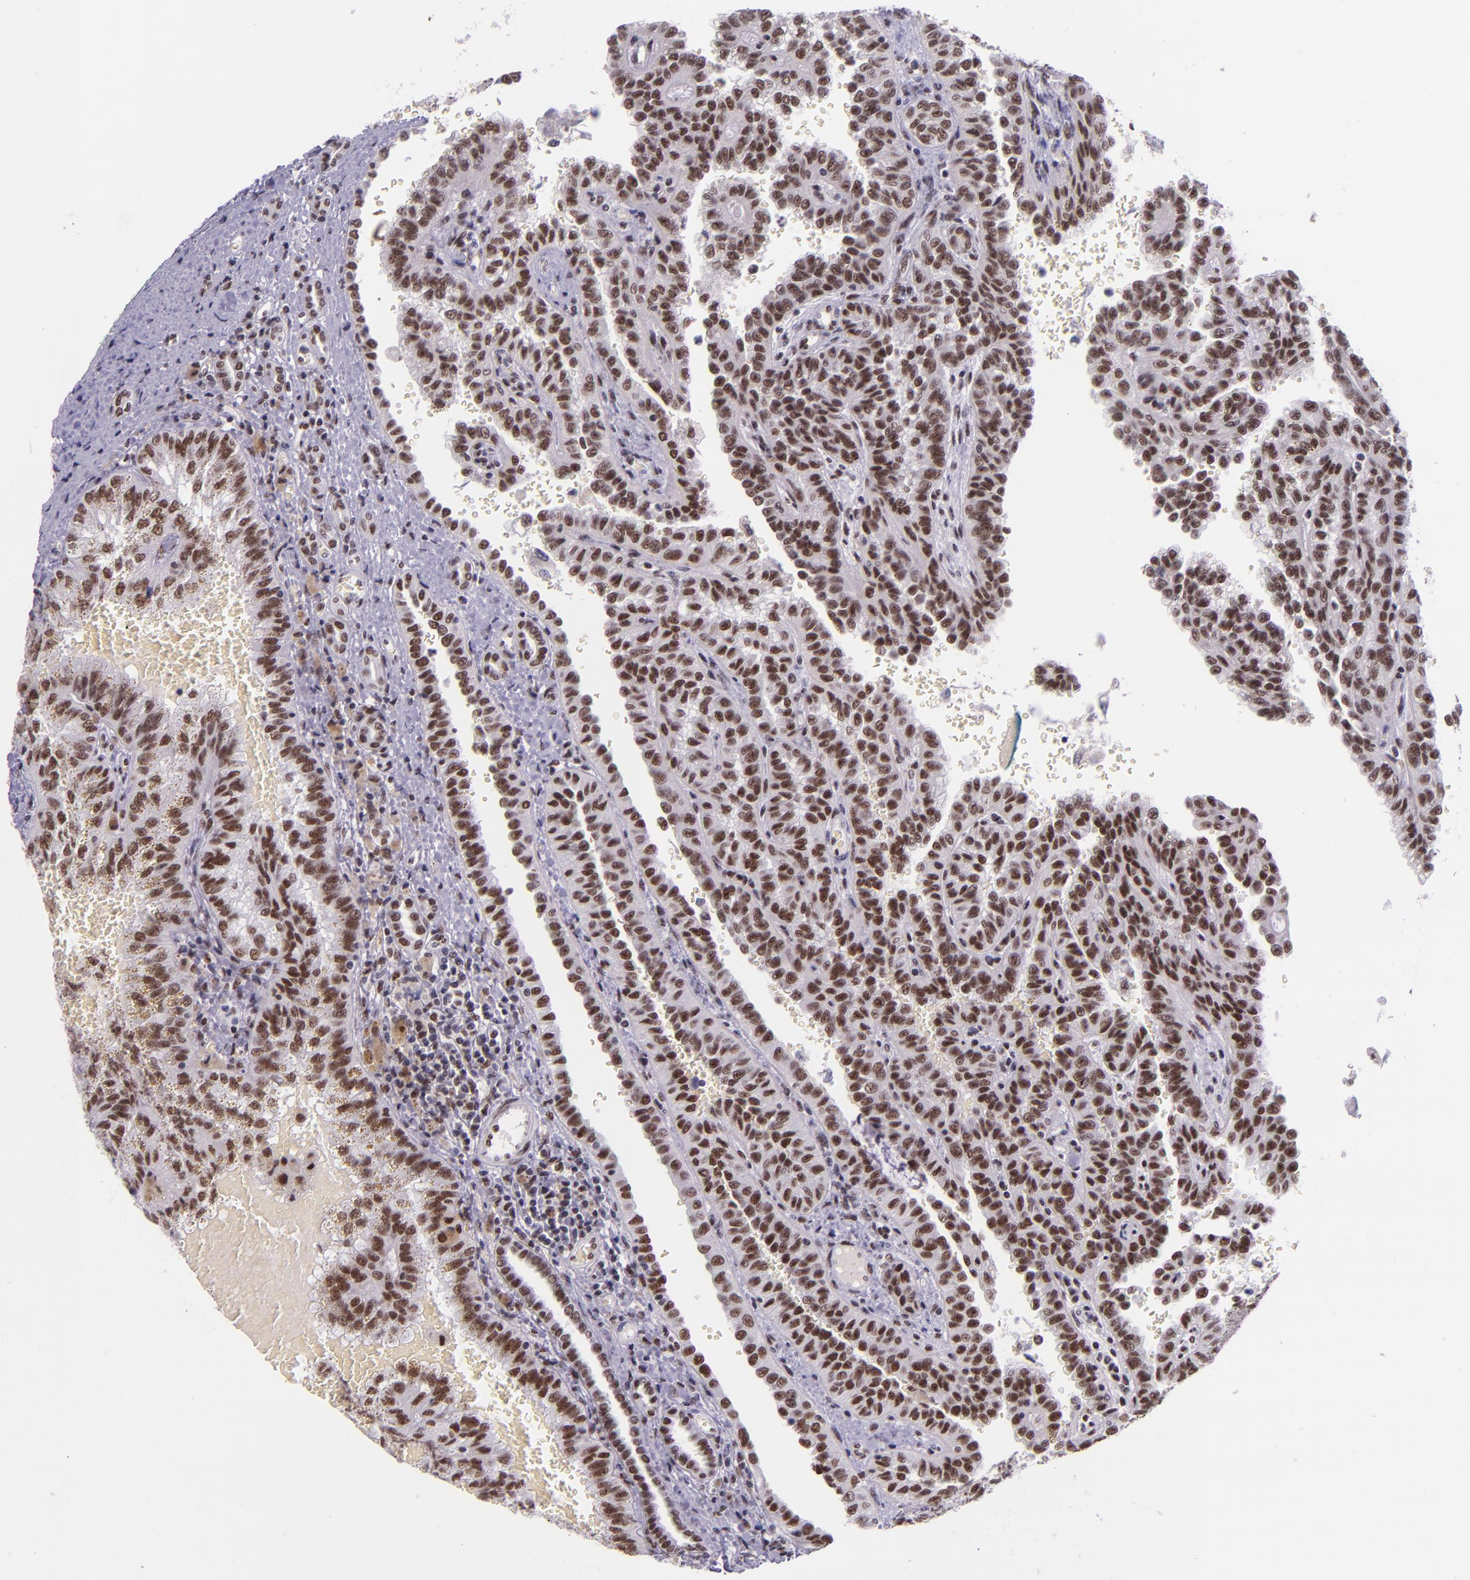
{"staining": {"intensity": "strong", "quantity": ">75%", "location": "nuclear"}, "tissue": "renal cancer", "cell_type": "Tumor cells", "image_type": "cancer", "snomed": [{"axis": "morphology", "description": "Inflammation, NOS"}, {"axis": "morphology", "description": "Adenocarcinoma, NOS"}, {"axis": "topography", "description": "Kidney"}], "caption": "The immunohistochemical stain shows strong nuclear positivity in tumor cells of renal adenocarcinoma tissue. The staining was performed using DAB (3,3'-diaminobenzidine), with brown indicating positive protein expression. Nuclei are stained blue with hematoxylin.", "gene": "GPKOW", "patient": {"sex": "male", "age": 68}}